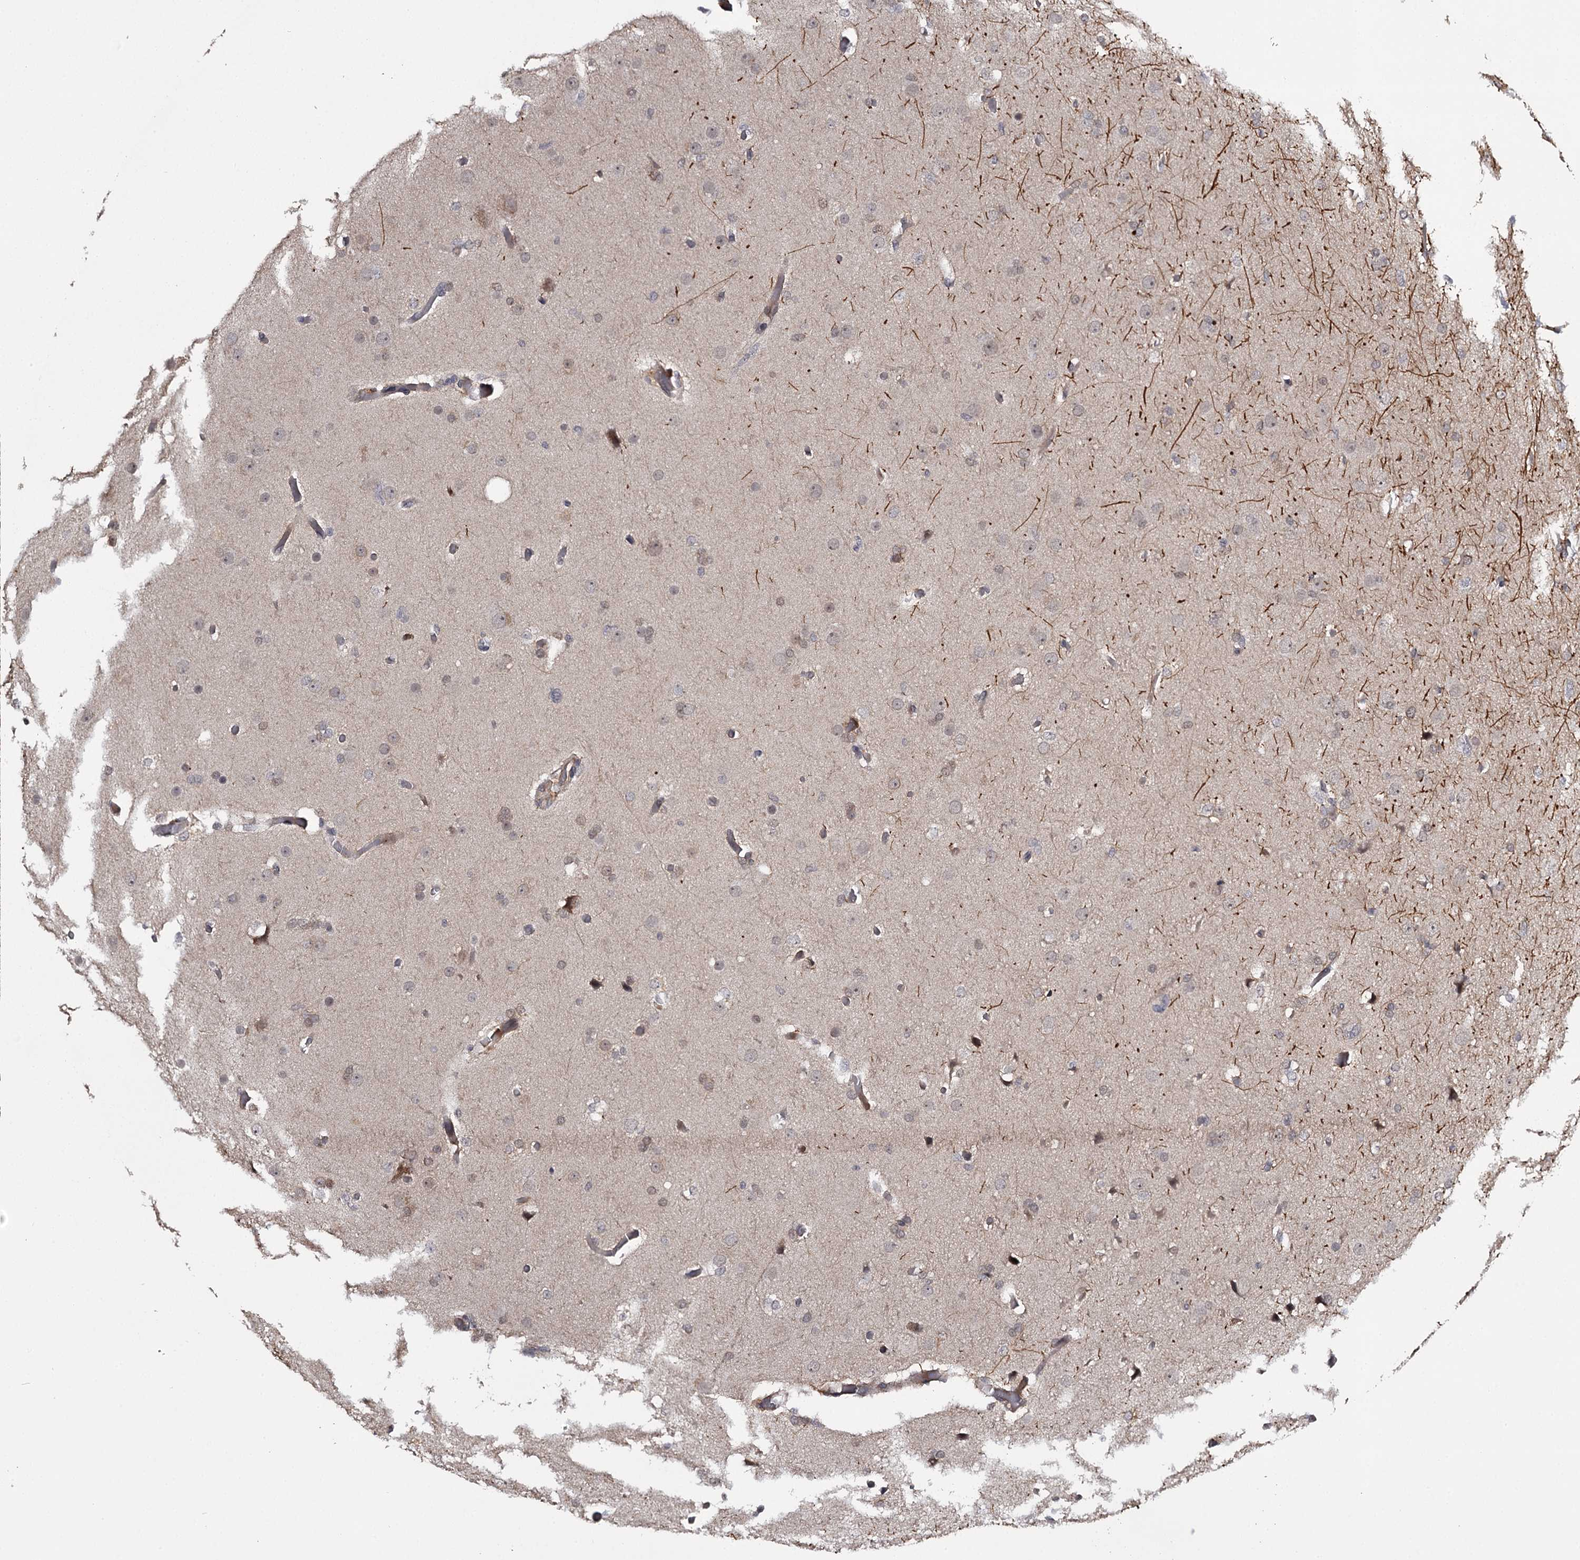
{"staining": {"intensity": "negative", "quantity": "none", "location": "none"}, "tissue": "glioma", "cell_type": "Tumor cells", "image_type": "cancer", "snomed": [{"axis": "morphology", "description": "Glioma, malignant, High grade"}, {"axis": "topography", "description": "Cerebral cortex"}], "caption": "The immunohistochemistry (IHC) photomicrograph has no significant staining in tumor cells of glioma tissue.", "gene": "CWF19L2", "patient": {"sex": "female", "age": 36}}